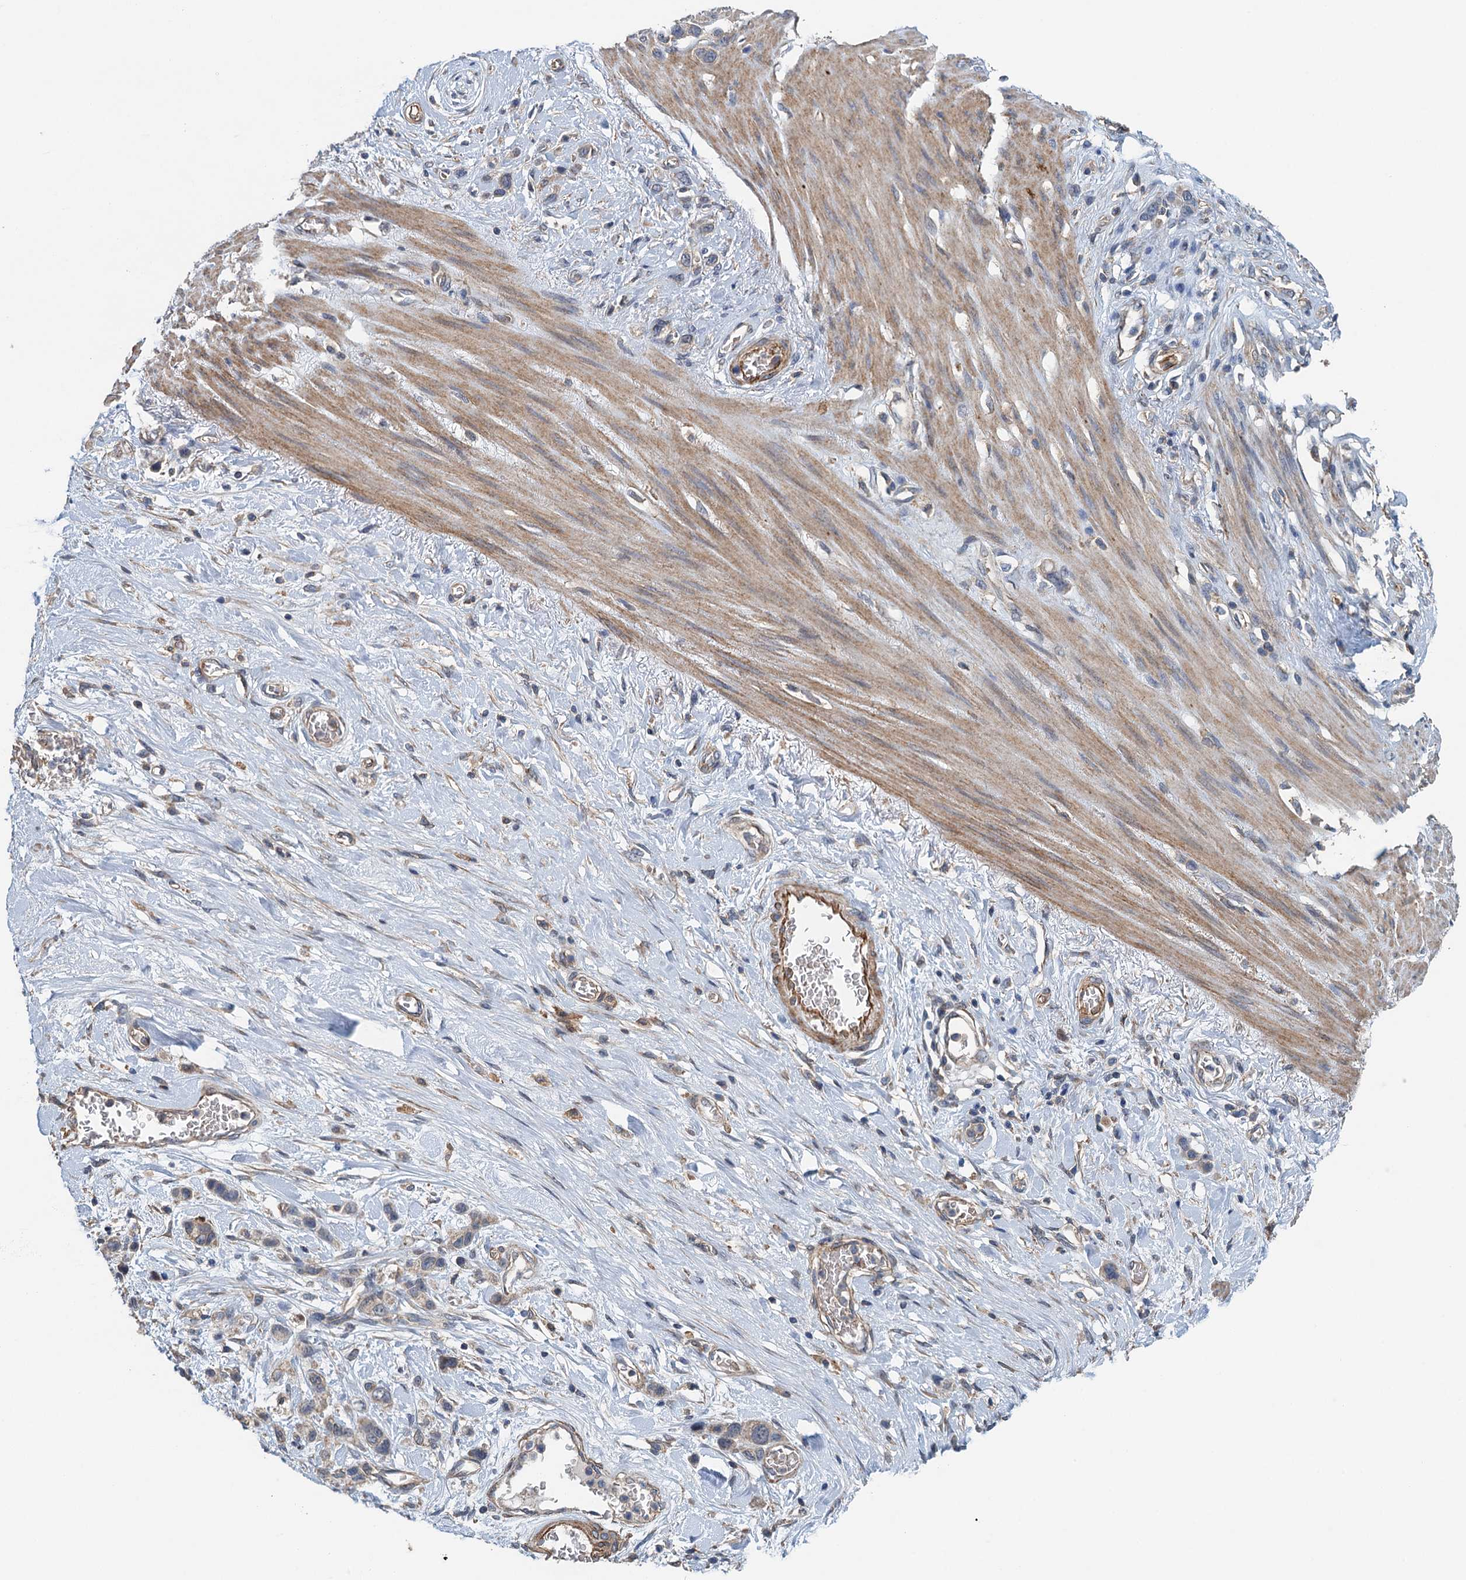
{"staining": {"intensity": "negative", "quantity": "none", "location": "none"}, "tissue": "stomach cancer", "cell_type": "Tumor cells", "image_type": "cancer", "snomed": [{"axis": "morphology", "description": "Adenocarcinoma, NOS"}, {"axis": "morphology", "description": "Adenocarcinoma, High grade"}, {"axis": "topography", "description": "Stomach, upper"}, {"axis": "topography", "description": "Stomach, lower"}], "caption": "Histopathology image shows no significant protein expression in tumor cells of stomach cancer. (DAB (3,3'-diaminobenzidine) immunohistochemistry with hematoxylin counter stain).", "gene": "RSAD2", "patient": {"sex": "female", "age": 65}}